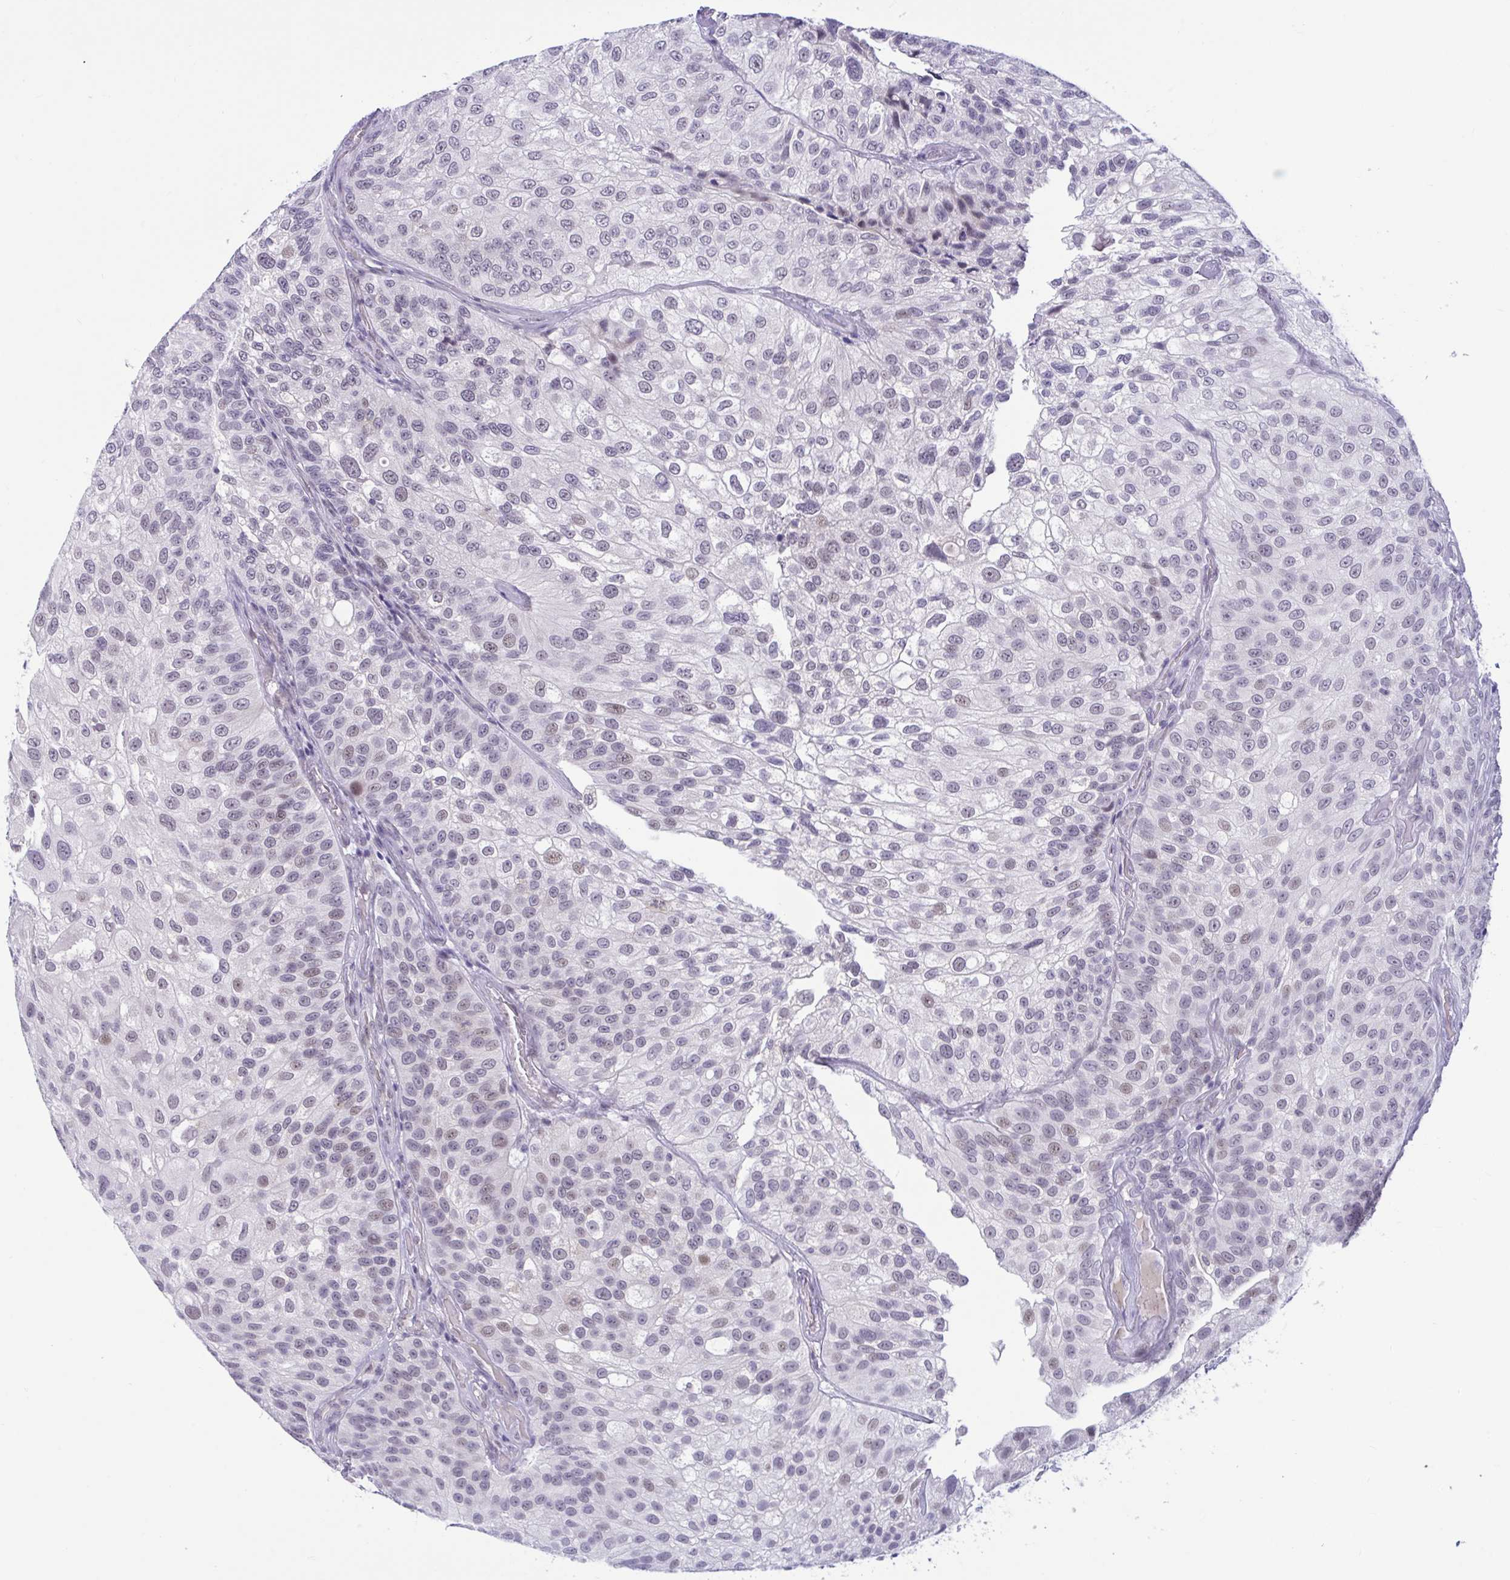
{"staining": {"intensity": "weak", "quantity": "<25%", "location": "nuclear"}, "tissue": "urothelial cancer", "cell_type": "Tumor cells", "image_type": "cancer", "snomed": [{"axis": "morphology", "description": "Urothelial carcinoma, NOS"}, {"axis": "topography", "description": "Urinary bladder"}], "caption": "Immunohistochemistry of transitional cell carcinoma reveals no expression in tumor cells. (IHC, brightfield microscopy, high magnification).", "gene": "CNGB3", "patient": {"sex": "male", "age": 87}}